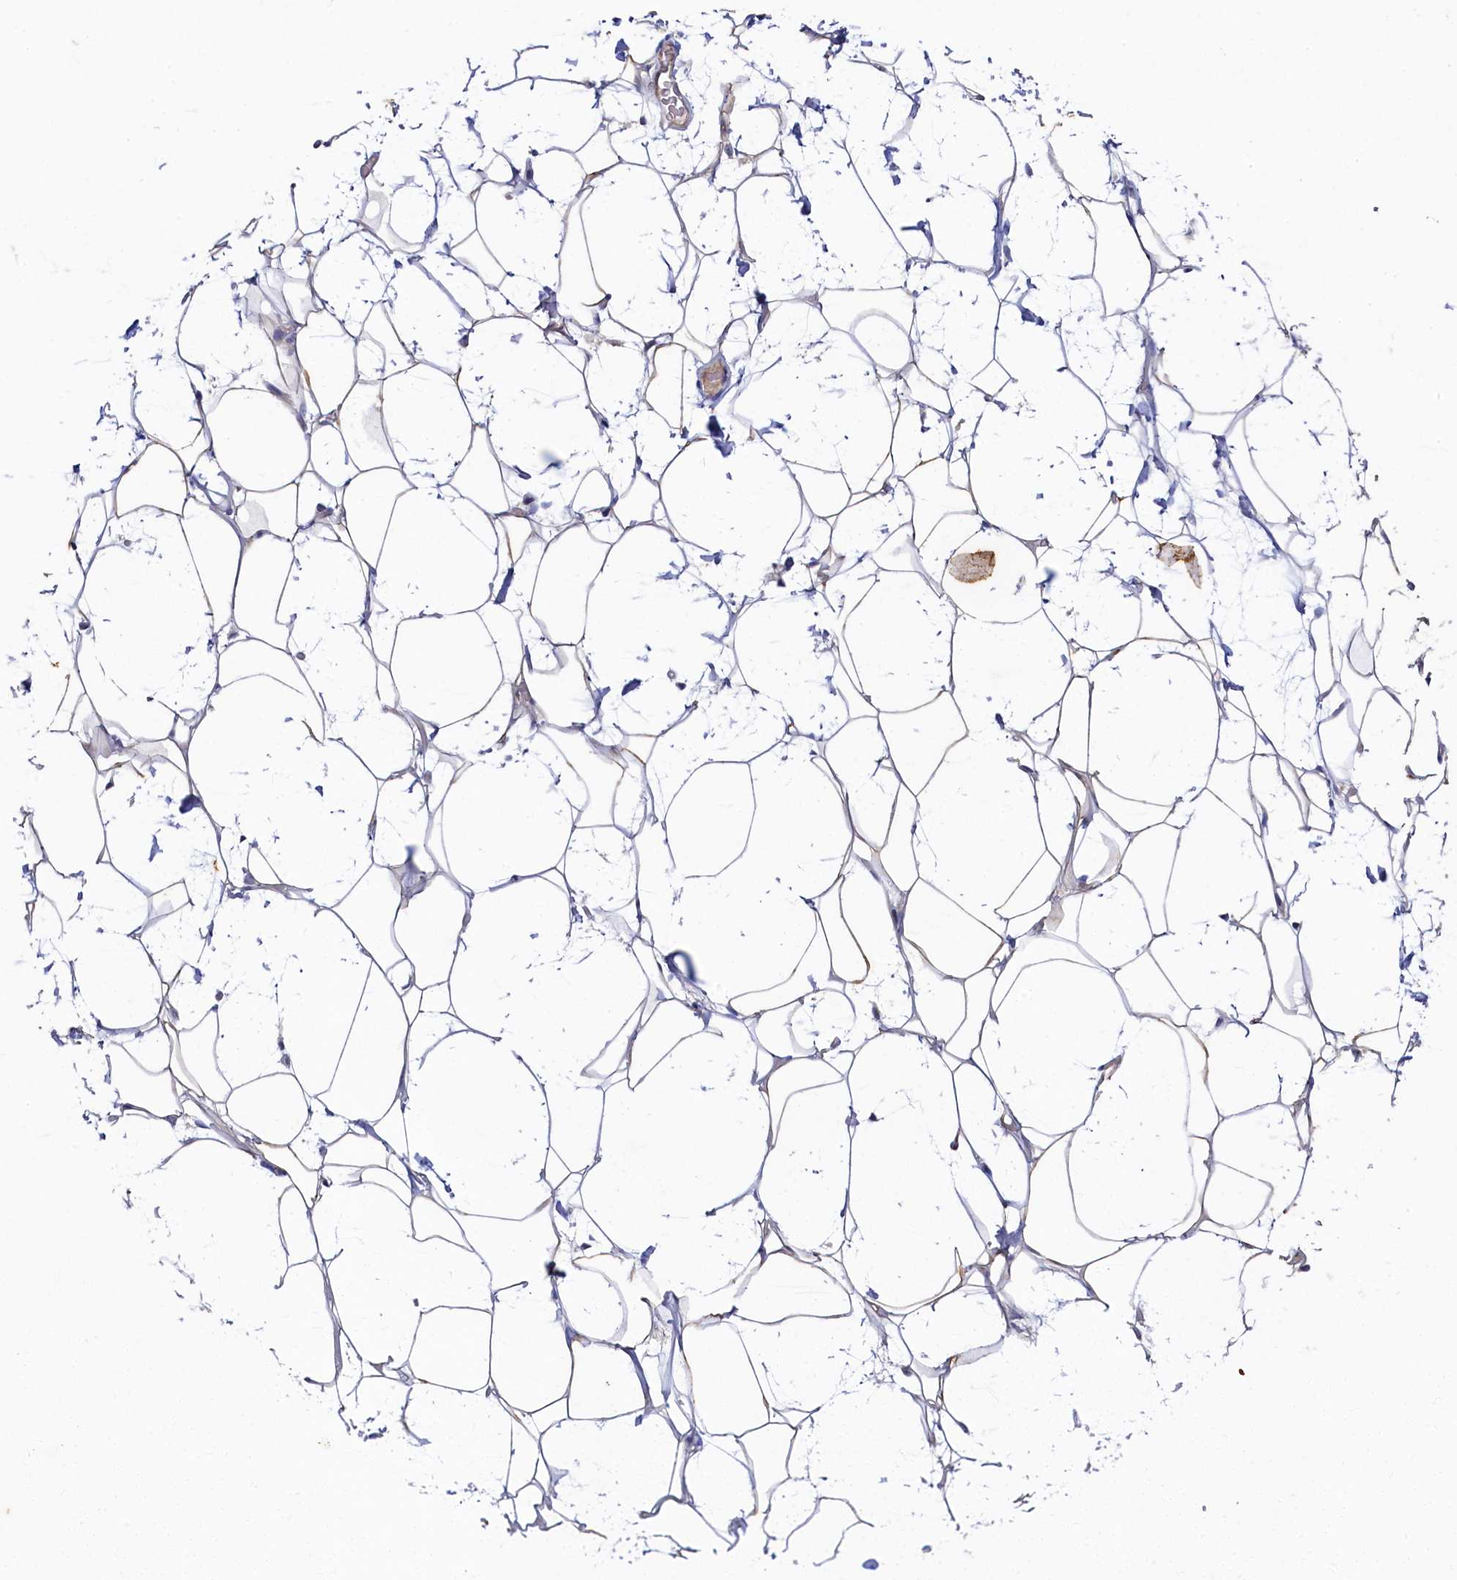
{"staining": {"intensity": "negative", "quantity": "none", "location": "none"}, "tissue": "adipose tissue", "cell_type": "Adipocytes", "image_type": "normal", "snomed": [{"axis": "morphology", "description": "Normal tissue, NOS"}, {"axis": "topography", "description": "Breast"}], "caption": "A micrograph of adipose tissue stained for a protein shows no brown staining in adipocytes. The staining is performed using DAB (3,3'-diaminobenzidine) brown chromogen with nuclei counter-stained in using hematoxylin.", "gene": "CEP20", "patient": {"sex": "female", "age": 26}}